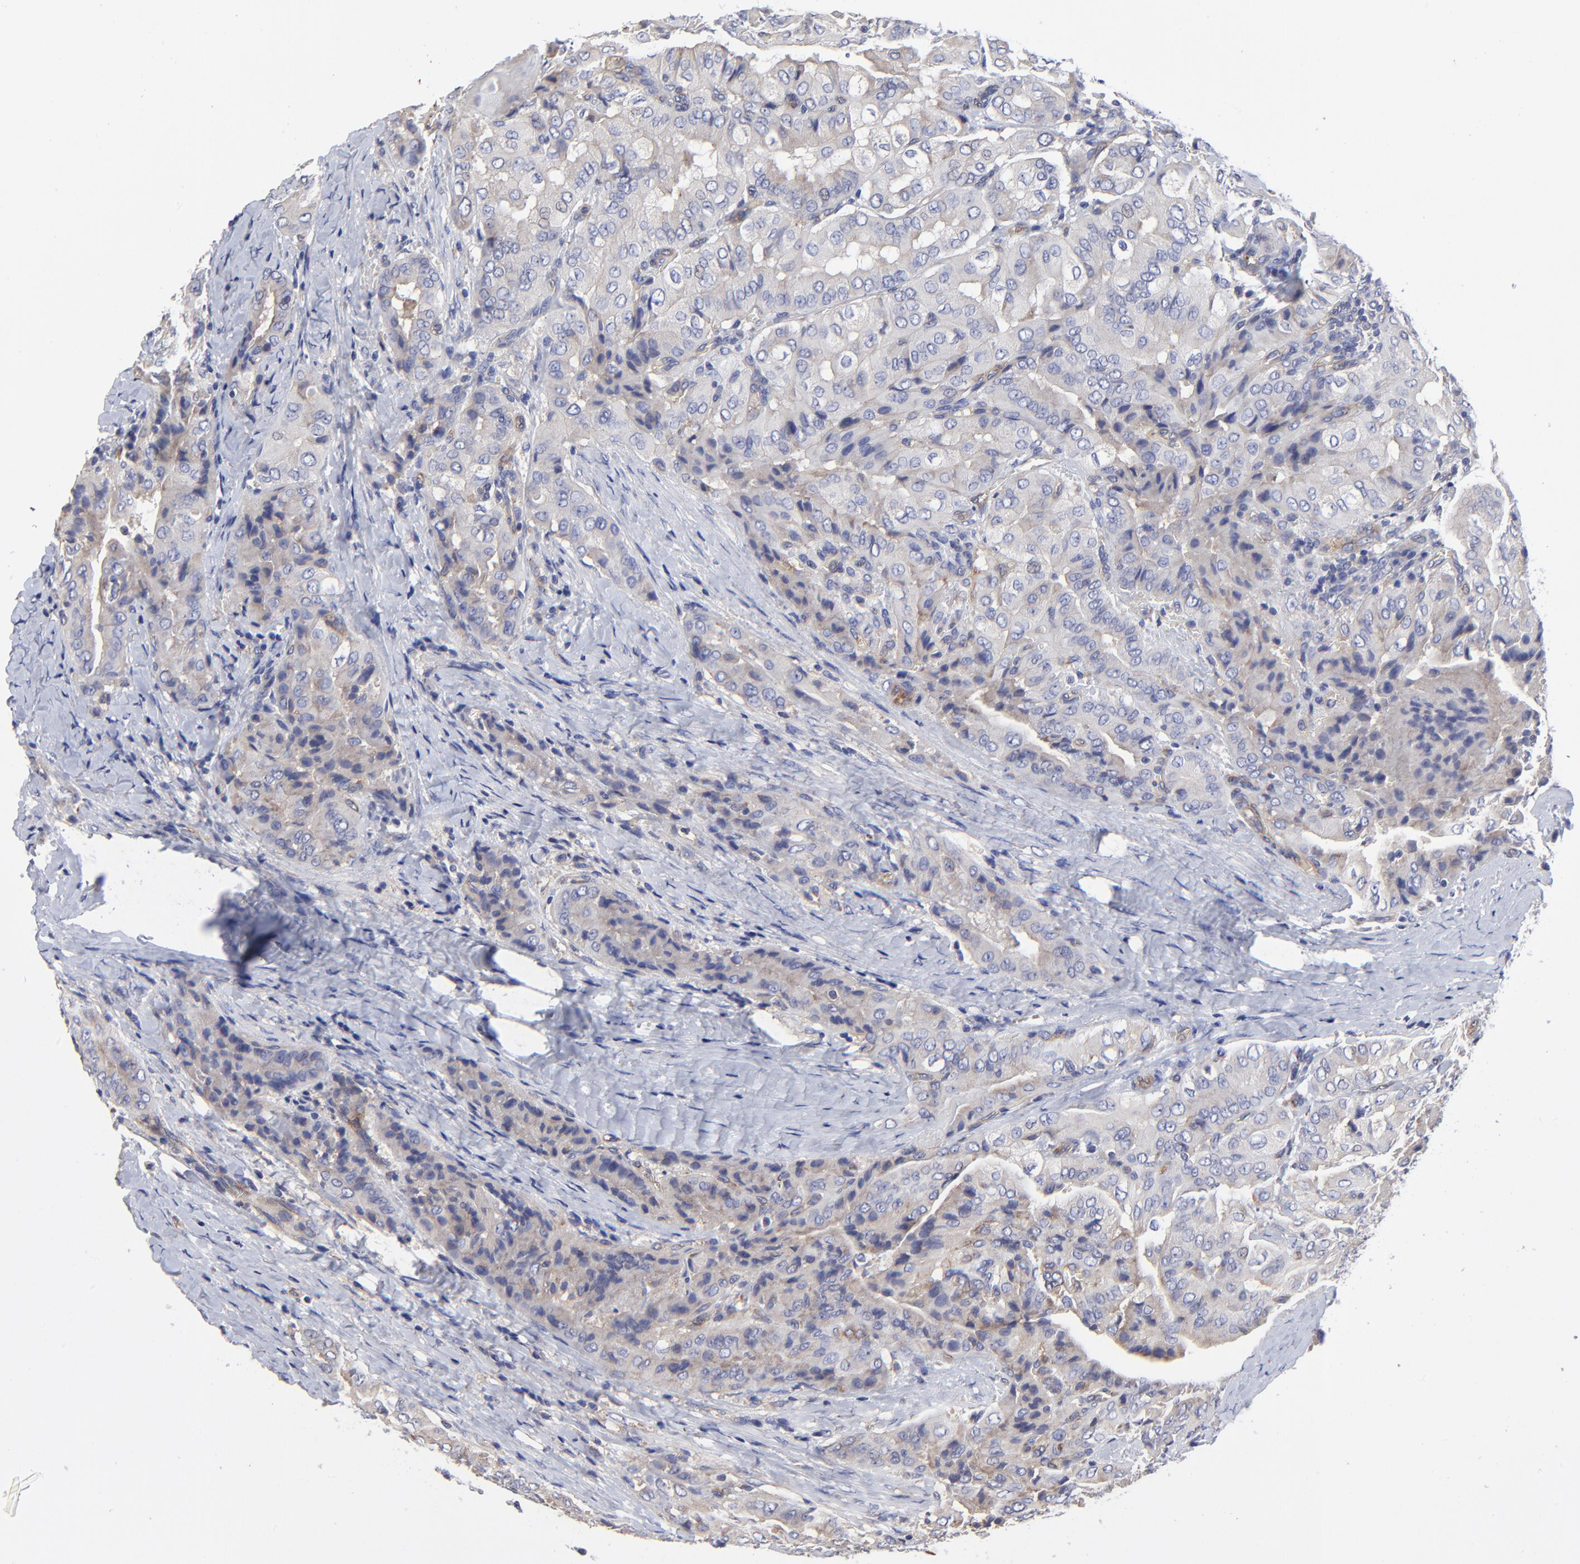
{"staining": {"intensity": "weak", "quantity": "25%-75%", "location": "cytoplasmic/membranous"}, "tissue": "thyroid cancer", "cell_type": "Tumor cells", "image_type": "cancer", "snomed": [{"axis": "morphology", "description": "Papillary adenocarcinoma, NOS"}, {"axis": "topography", "description": "Thyroid gland"}], "caption": "Immunohistochemical staining of papillary adenocarcinoma (thyroid) demonstrates weak cytoplasmic/membranous protein expression in about 25%-75% of tumor cells. The staining was performed using DAB (3,3'-diaminobenzidine), with brown indicating positive protein expression. Nuclei are stained blue with hematoxylin.", "gene": "SULF2", "patient": {"sex": "female", "age": 71}}